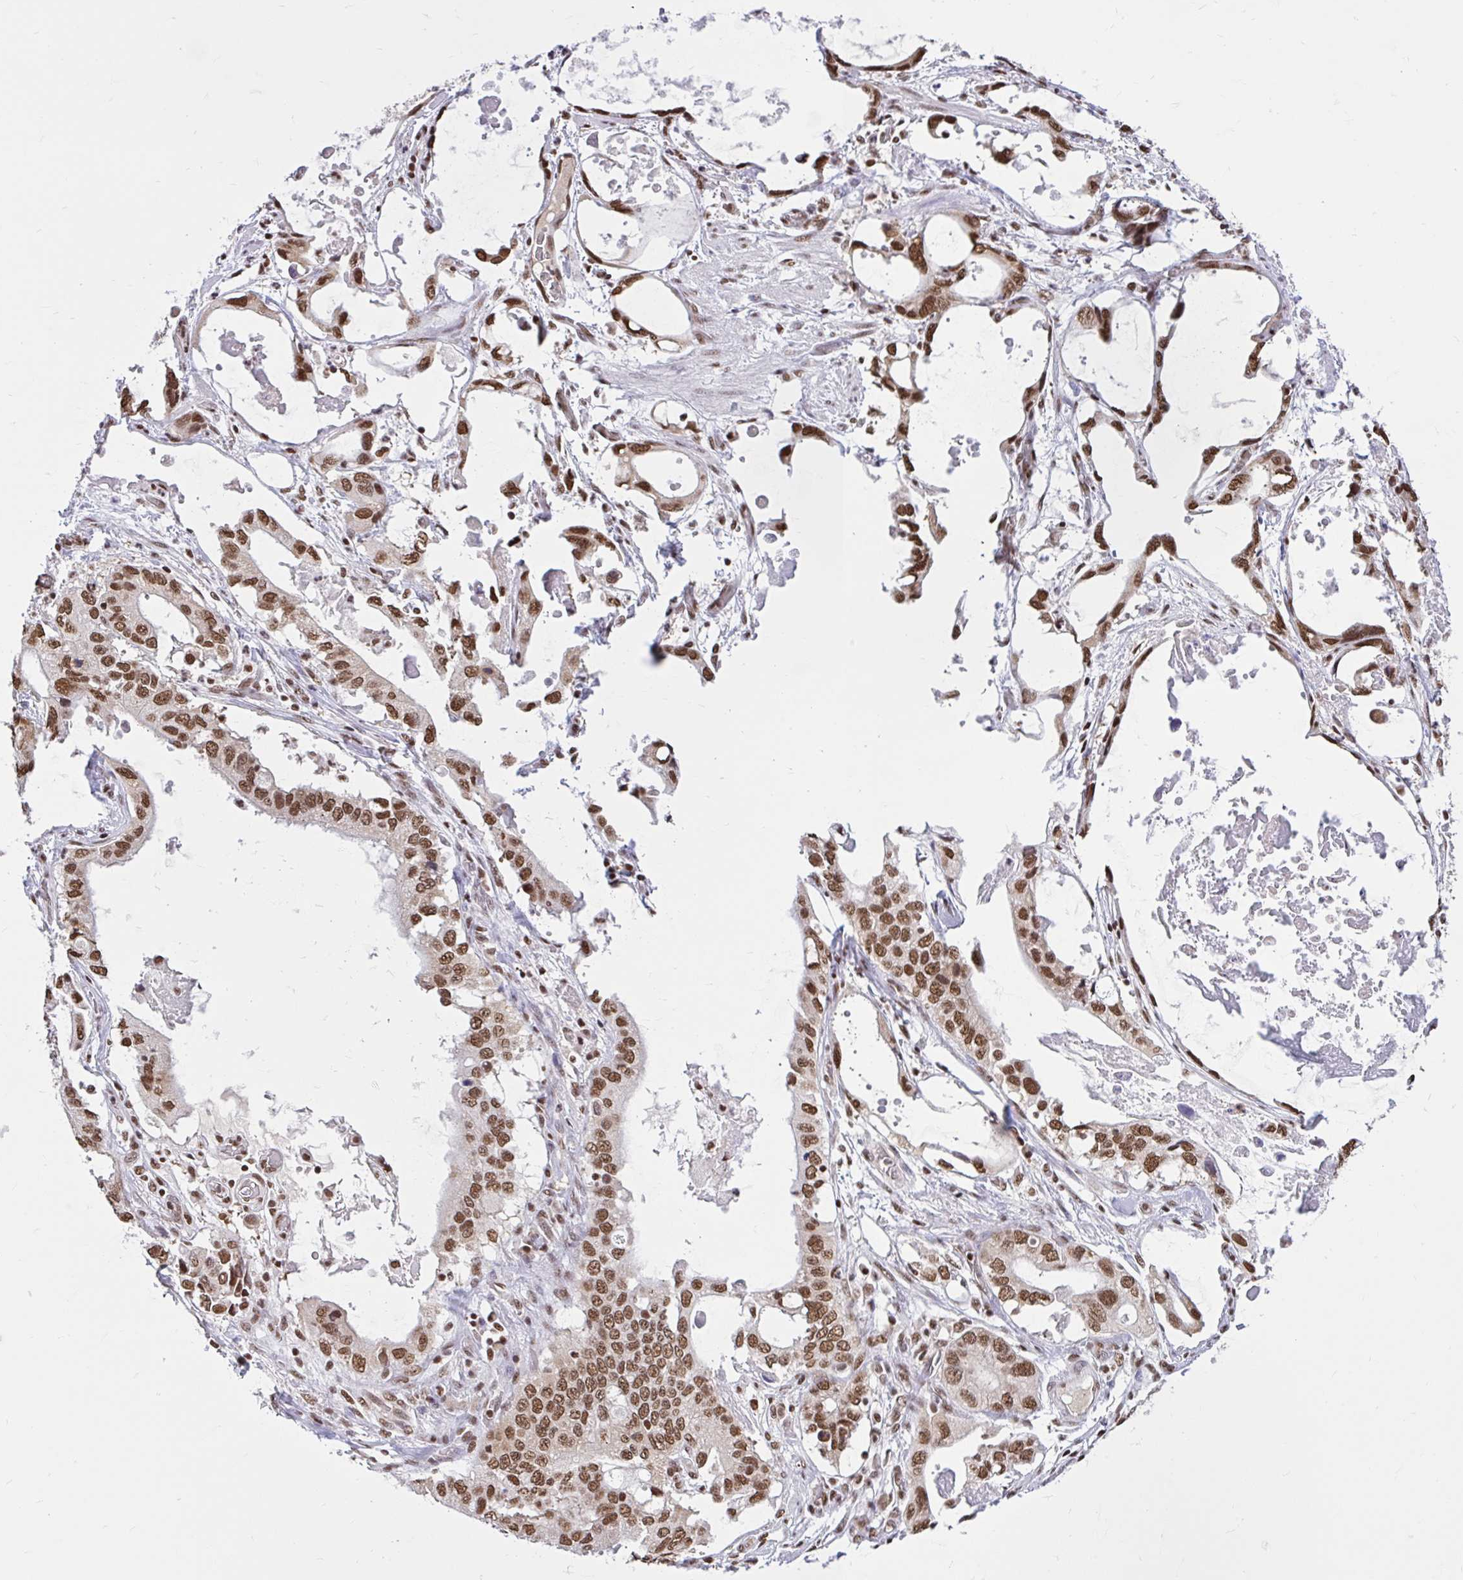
{"staining": {"intensity": "moderate", "quantity": ">75%", "location": "nuclear"}, "tissue": "stomach cancer", "cell_type": "Tumor cells", "image_type": "cancer", "snomed": [{"axis": "morphology", "description": "Adenocarcinoma, NOS"}, {"axis": "topography", "description": "Stomach, upper"}], "caption": "Protein expression analysis of human stomach cancer reveals moderate nuclear expression in approximately >75% of tumor cells. The staining was performed using DAB (3,3'-diaminobenzidine) to visualize the protein expression in brown, while the nuclei were stained in blue with hematoxylin (Magnification: 20x).", "gene": "ABCA9", "patient": {"sex": "male", "age": 74}}